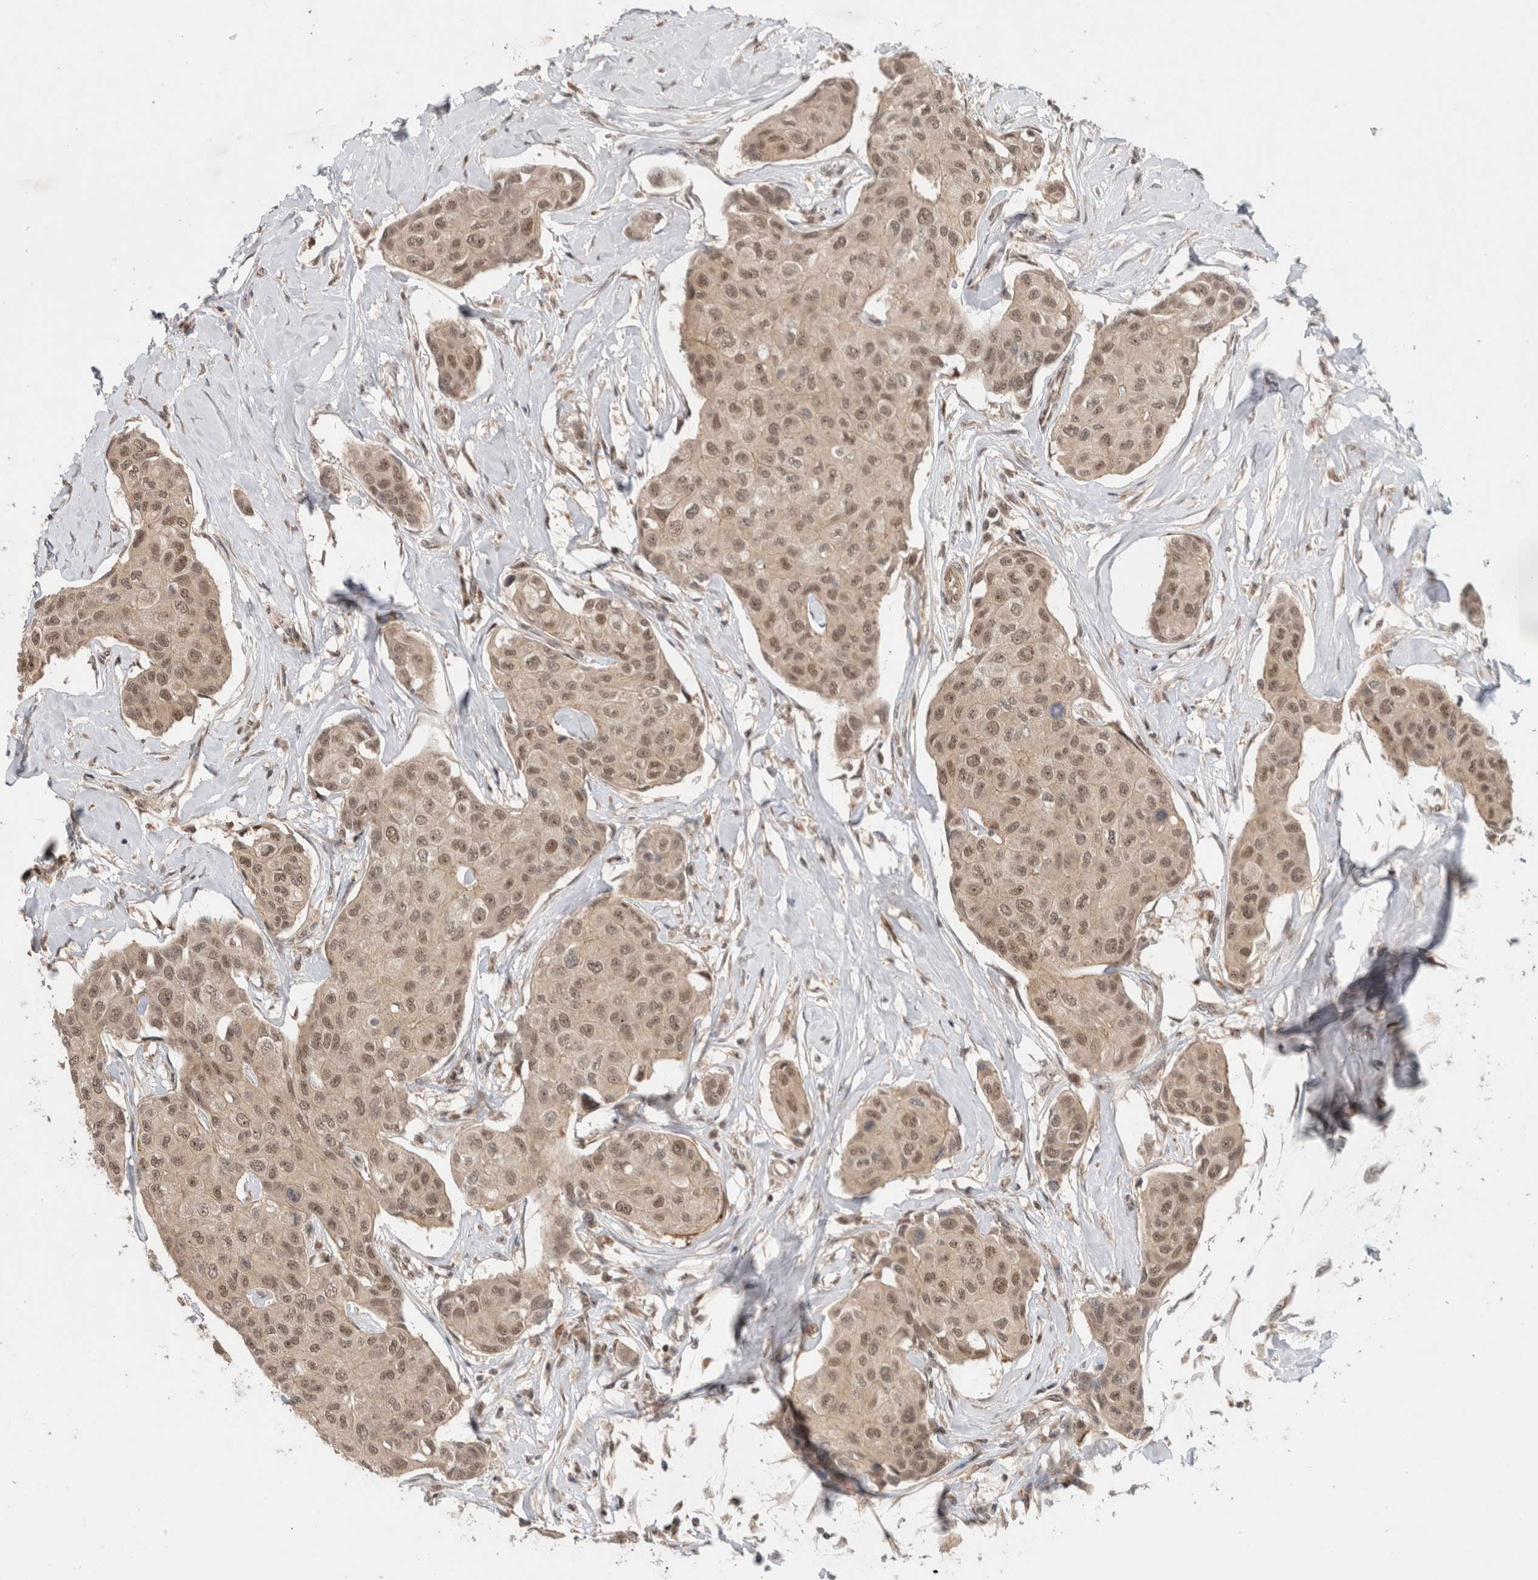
{"staining": {"intensity": "weak", "quantity": ">75%", "location": "nuclear"}, "tissue": "breast cancer", "cell_type": "Tumor cells", "image_type": "cancer", "snomed": [{"axis": "morphology", "description": "Duct carcinoma"}, {"axis": "topography", "description": "Breast"}], "caption": "Tumor cells show weak nuclear staining in about >75% of cells in breast invasive ductal carcinoma.", "gene": "MPHOSPH6", "patient": {"sex": "female", "age": 80}}